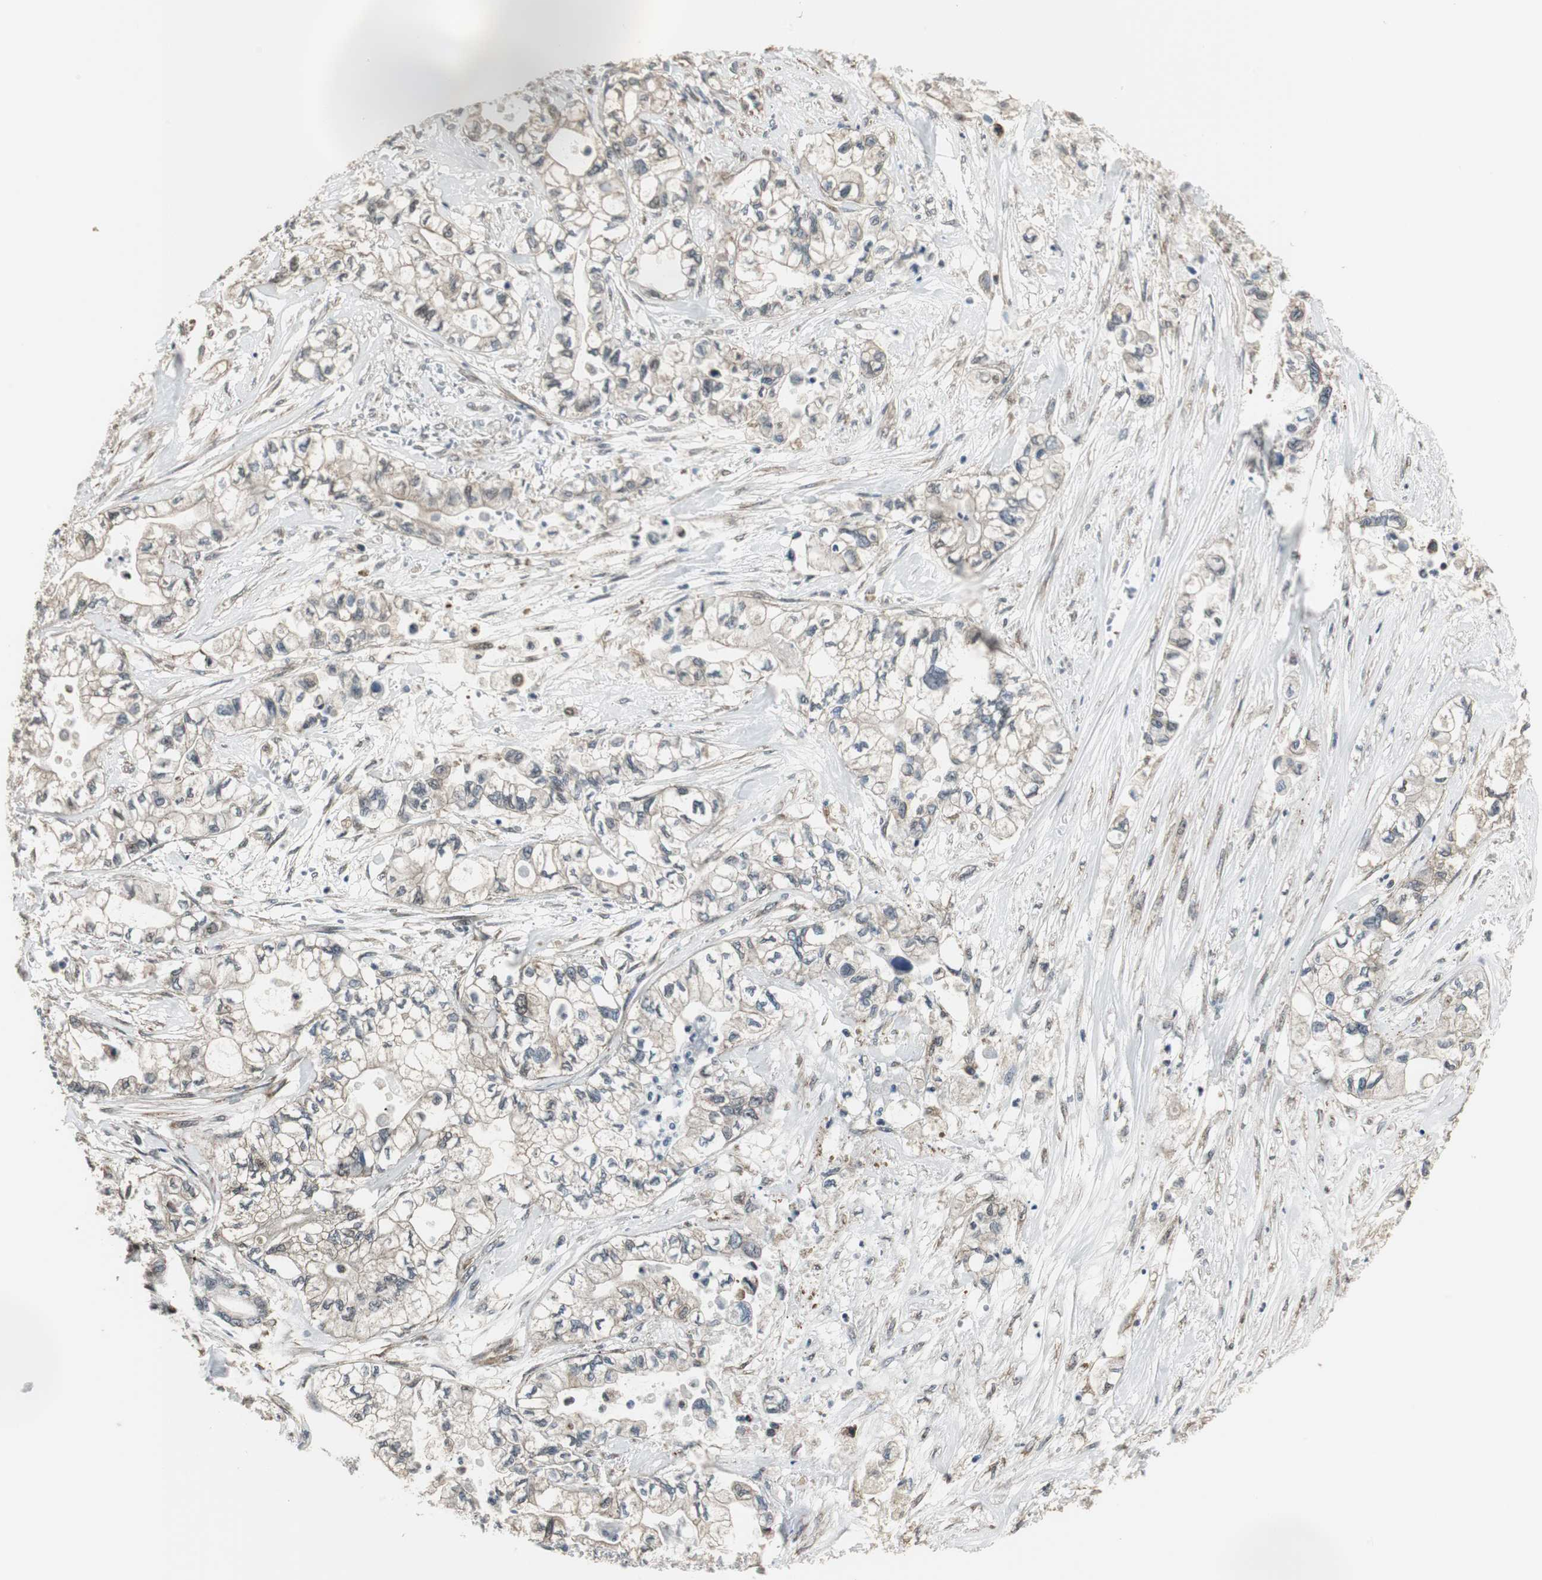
{"staining": {"intensity": "weak", "quantity": ">75%", "location": "cytoplasmic/membranous"}, "tissue": "pancreatic cancer", "cell_type": "Tumor cells", "image_type": "cancer", "snomed": [{"axis": "morphology", "description": "Adenocarcinoma, NOS"}, {"axis": "topography", "description": "Pancreas"}], "caption": "Immunohistochemical staining of pancreatic cancer shows low levels of weak cytoplasmic/membranous protein staining in approximately >75% of tumor cells.", "gene": "CCT5", "patient": {"sex": "male", "age": 79}}